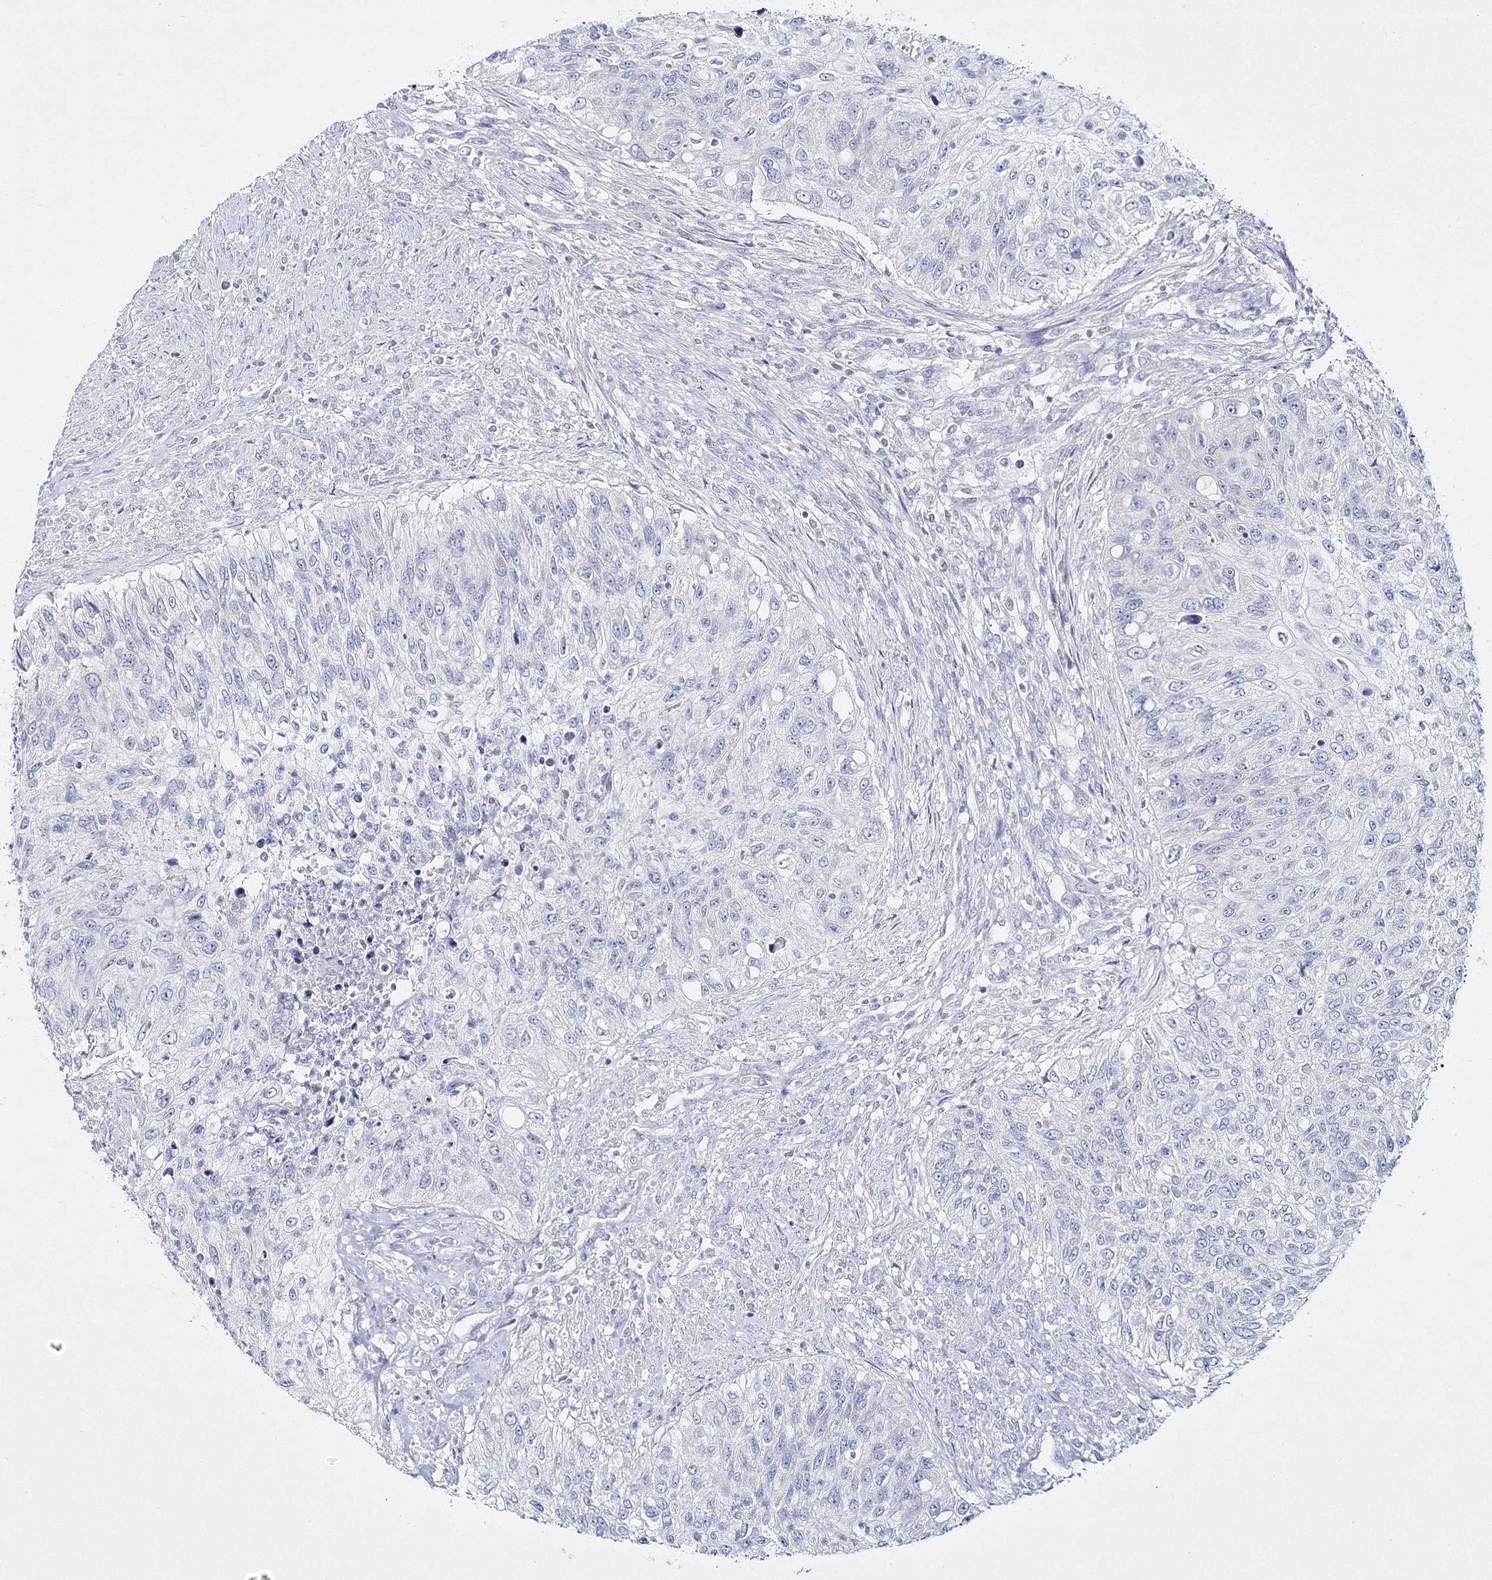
{"staining": {"intensity": "negative", "quantity": "none", "location": "none"}, "tissue": "urothelial cancer", "cell_type": "Tumor cells", "image_type": "cancer", "snomed": [{"axis": "morphology", "description": "Urothelial carcinoma, High grade"}, {"axis": "topography", "description": "Urinary bladder"}], "caption": "Image shows no protein staining in tumor cells of urothelial carcinoma (high-grade) tissue.", "gene": "NEU4", "patient": {"sex": "female", "age": 60}}